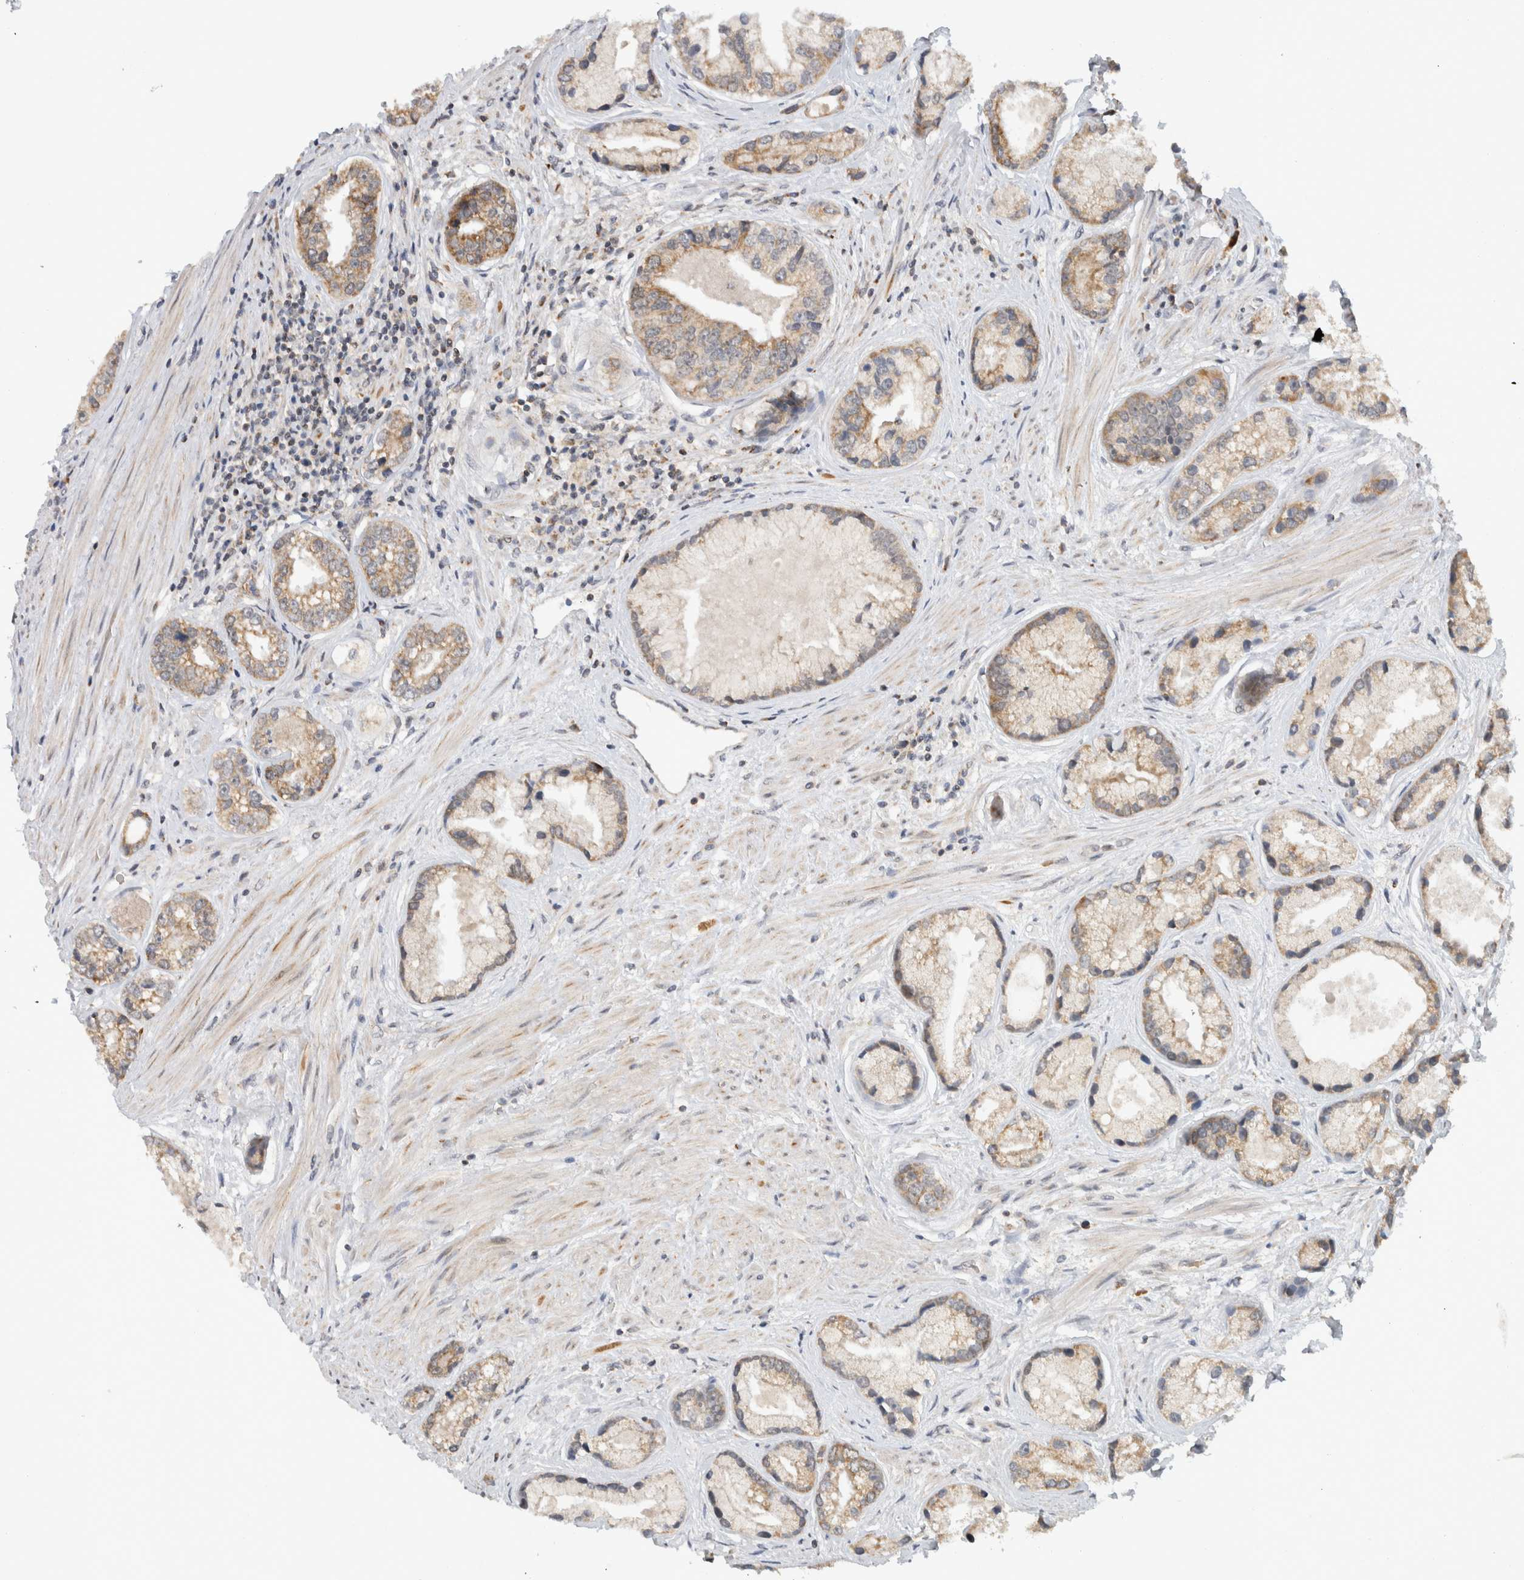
{"staining": {"intensity": "moderate", "quantity": ">75%", "location": "cytoplasmic/membranous"}, "tissue": "prostate cancer", "cell_type": "Tumor cells", "image_type": "cancer", "snomed": [{"axis": "morphology", "description": "Adenocarcinoma, High grade"}, {"axis": "topography", "description": "Prostate"}], "caption": "The micrograph demonstrates staining of high-grade adenocarcinoma (prostate), revealing moderate cytoplasmic/membranous protein staining (brown color) within tumor cells.", "gene": "CMC2", "patient": {"sex": "male", "age": 61}}